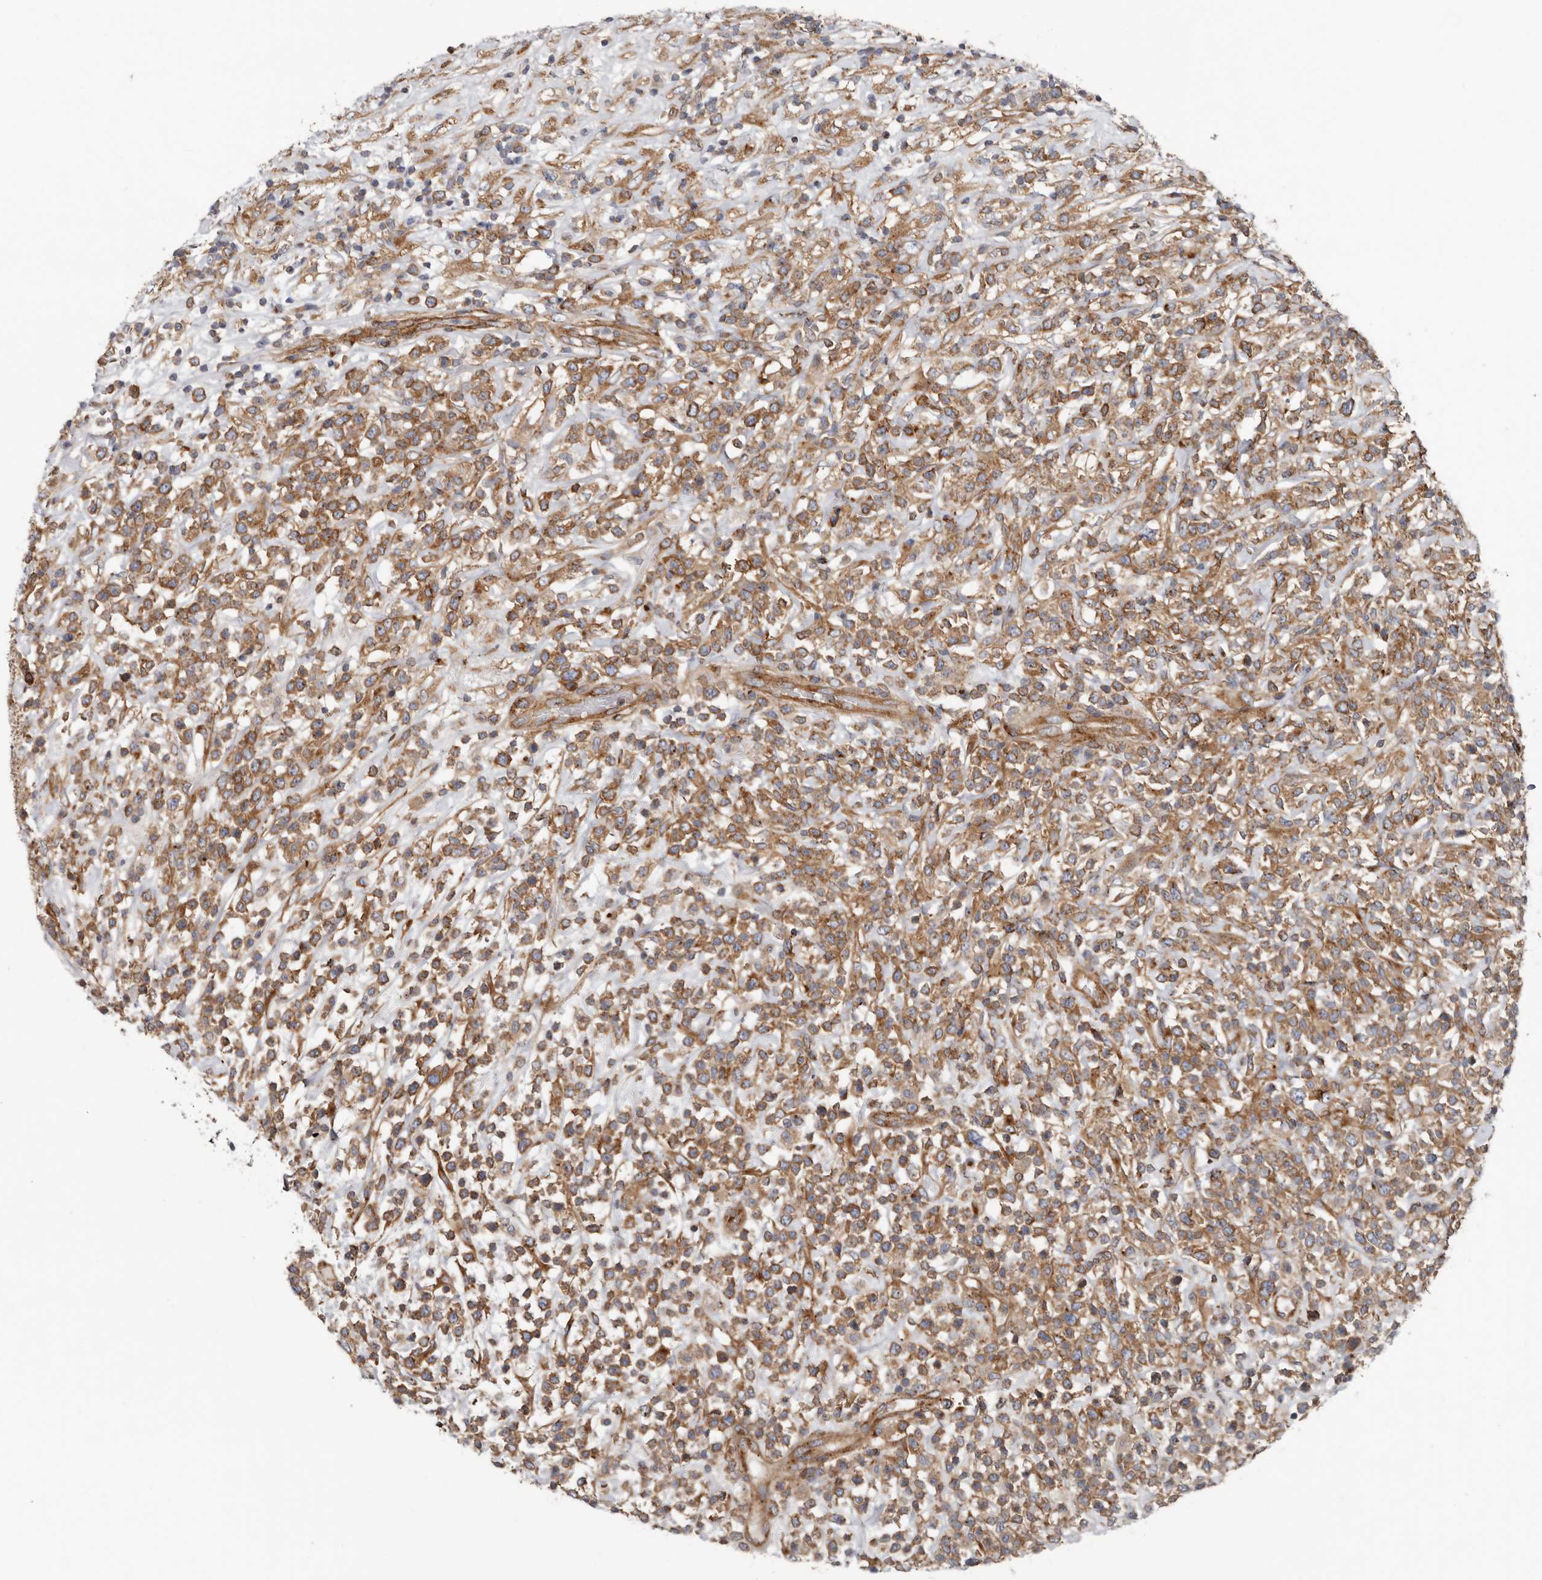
{"staining": {"intensity": "moderate", "quantity": ">75%", "location": "cytoplasmic/membranous"}, "tissue": "lymphoma", "cell_type": "Tumor cells", "image_type": "cancer", "snomed": [{"axis": "morphology", "description": "Malignant lymphoma, non-Hodgkin's type, High grade"}, {"axis": "topography", "description": "Colon"}], "caption": "Immunohistochemical staining of human high-grade malignant lymphoma, non-Hodgkin's type displays moderate cytoplasmic/membranous protein staining in approximately >75% of tumor cells.", "gene": "LUZP1", "patient": {"sex": "female", "age": 53}}